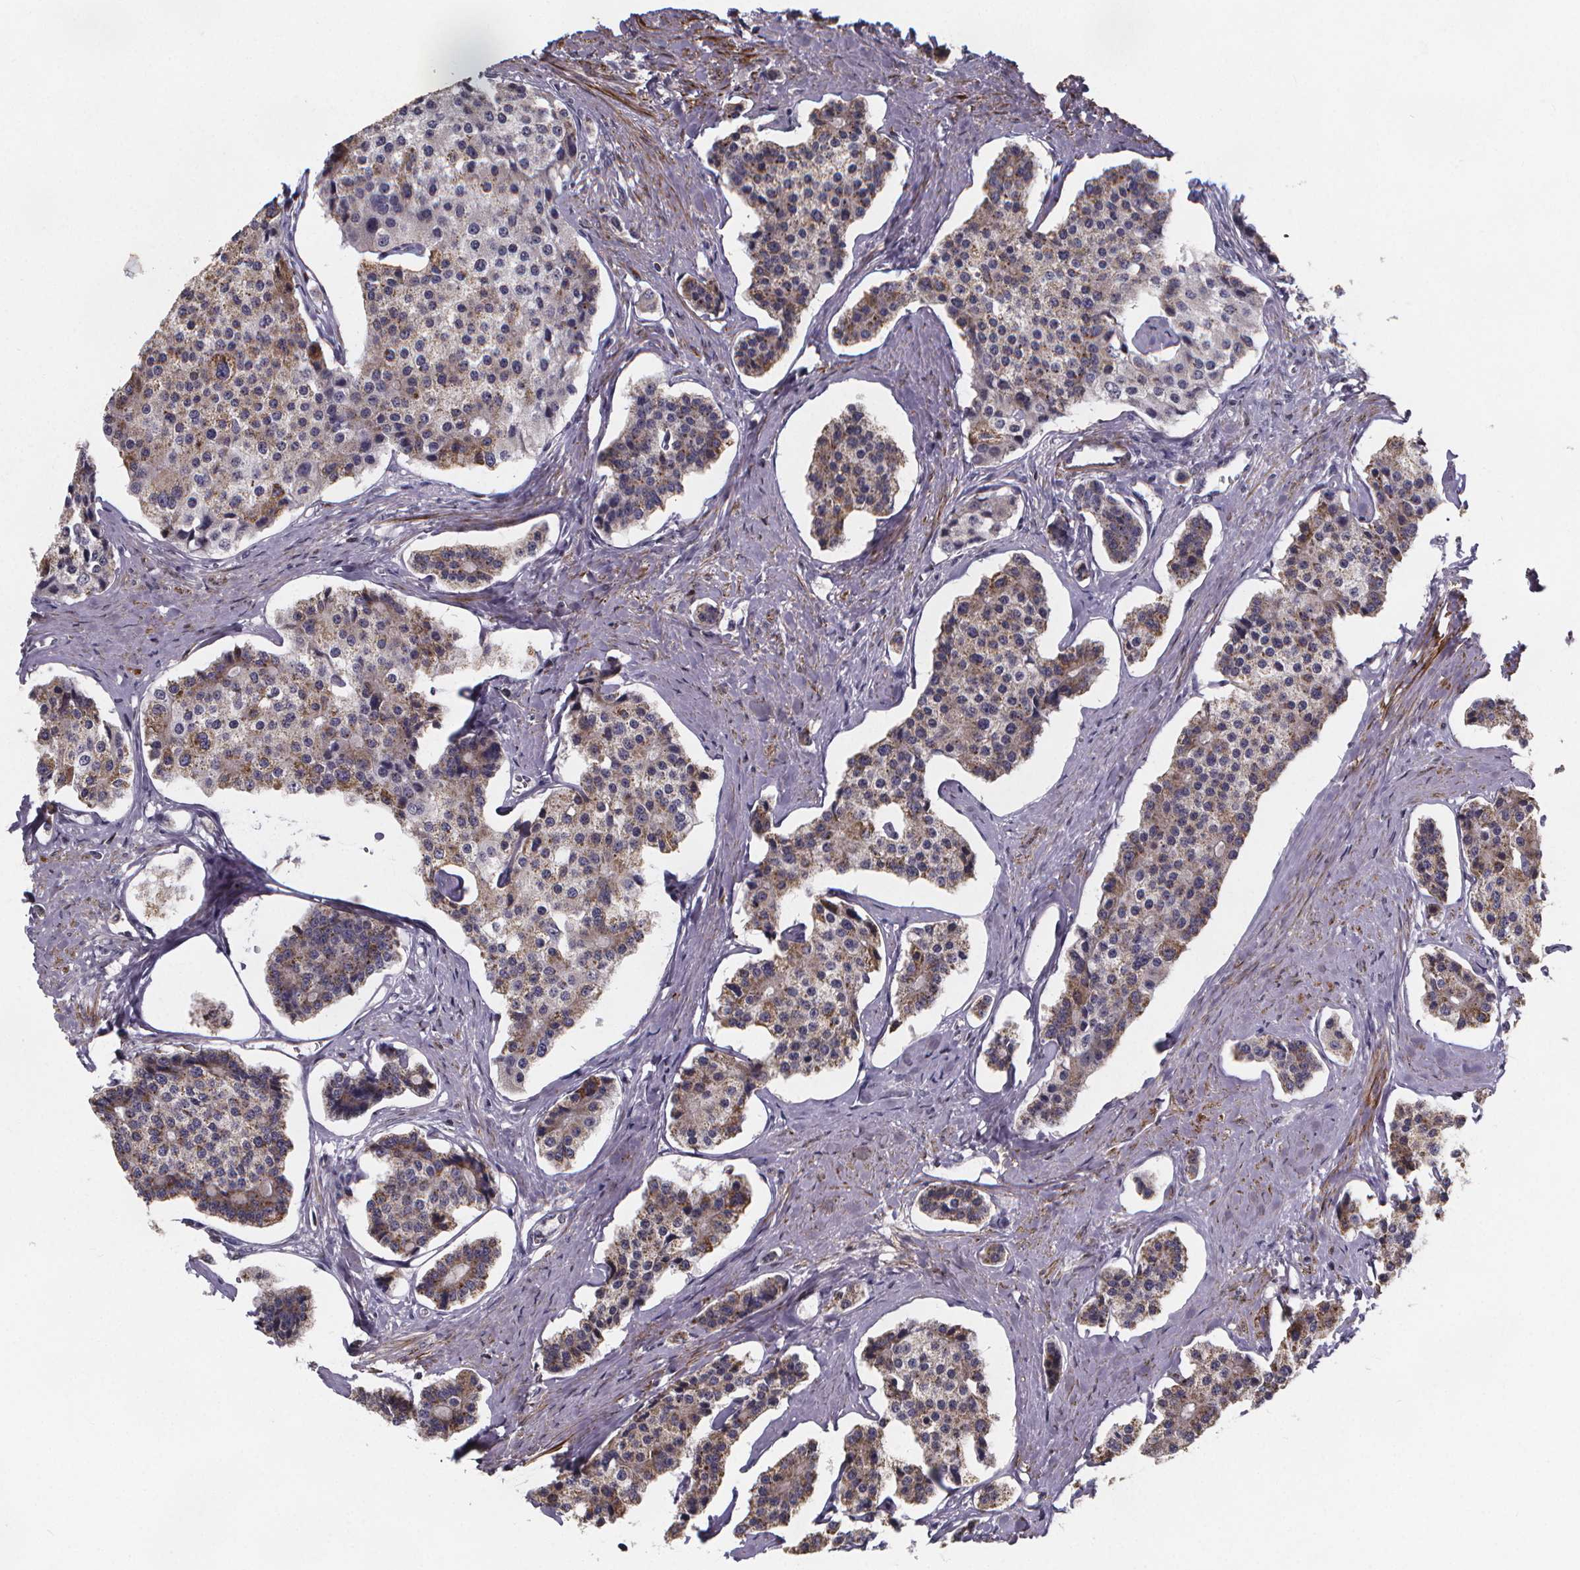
{"staining": {"intensity": "moderate", "quantity": "25%-75%", "location": "cytoplasmic/membranous"}, "tissue": "carcinoid", "cell_type": "Tumor cells", "image_type": "cancer", "snomed": [{"axis": "morphology", "description": "Carcinoid, malignant, NOS"}, {"axis": "topography", "description": "Small intestine"}], "caption": "Carcinoid (malignant) stained for a protein (brown) shows moderate cytoplasmic/membranous positive expression in approximately 25%-75% of tumor cells.", "gene": "FBXW2", "patient": {"sex": "female", "age": 65}}